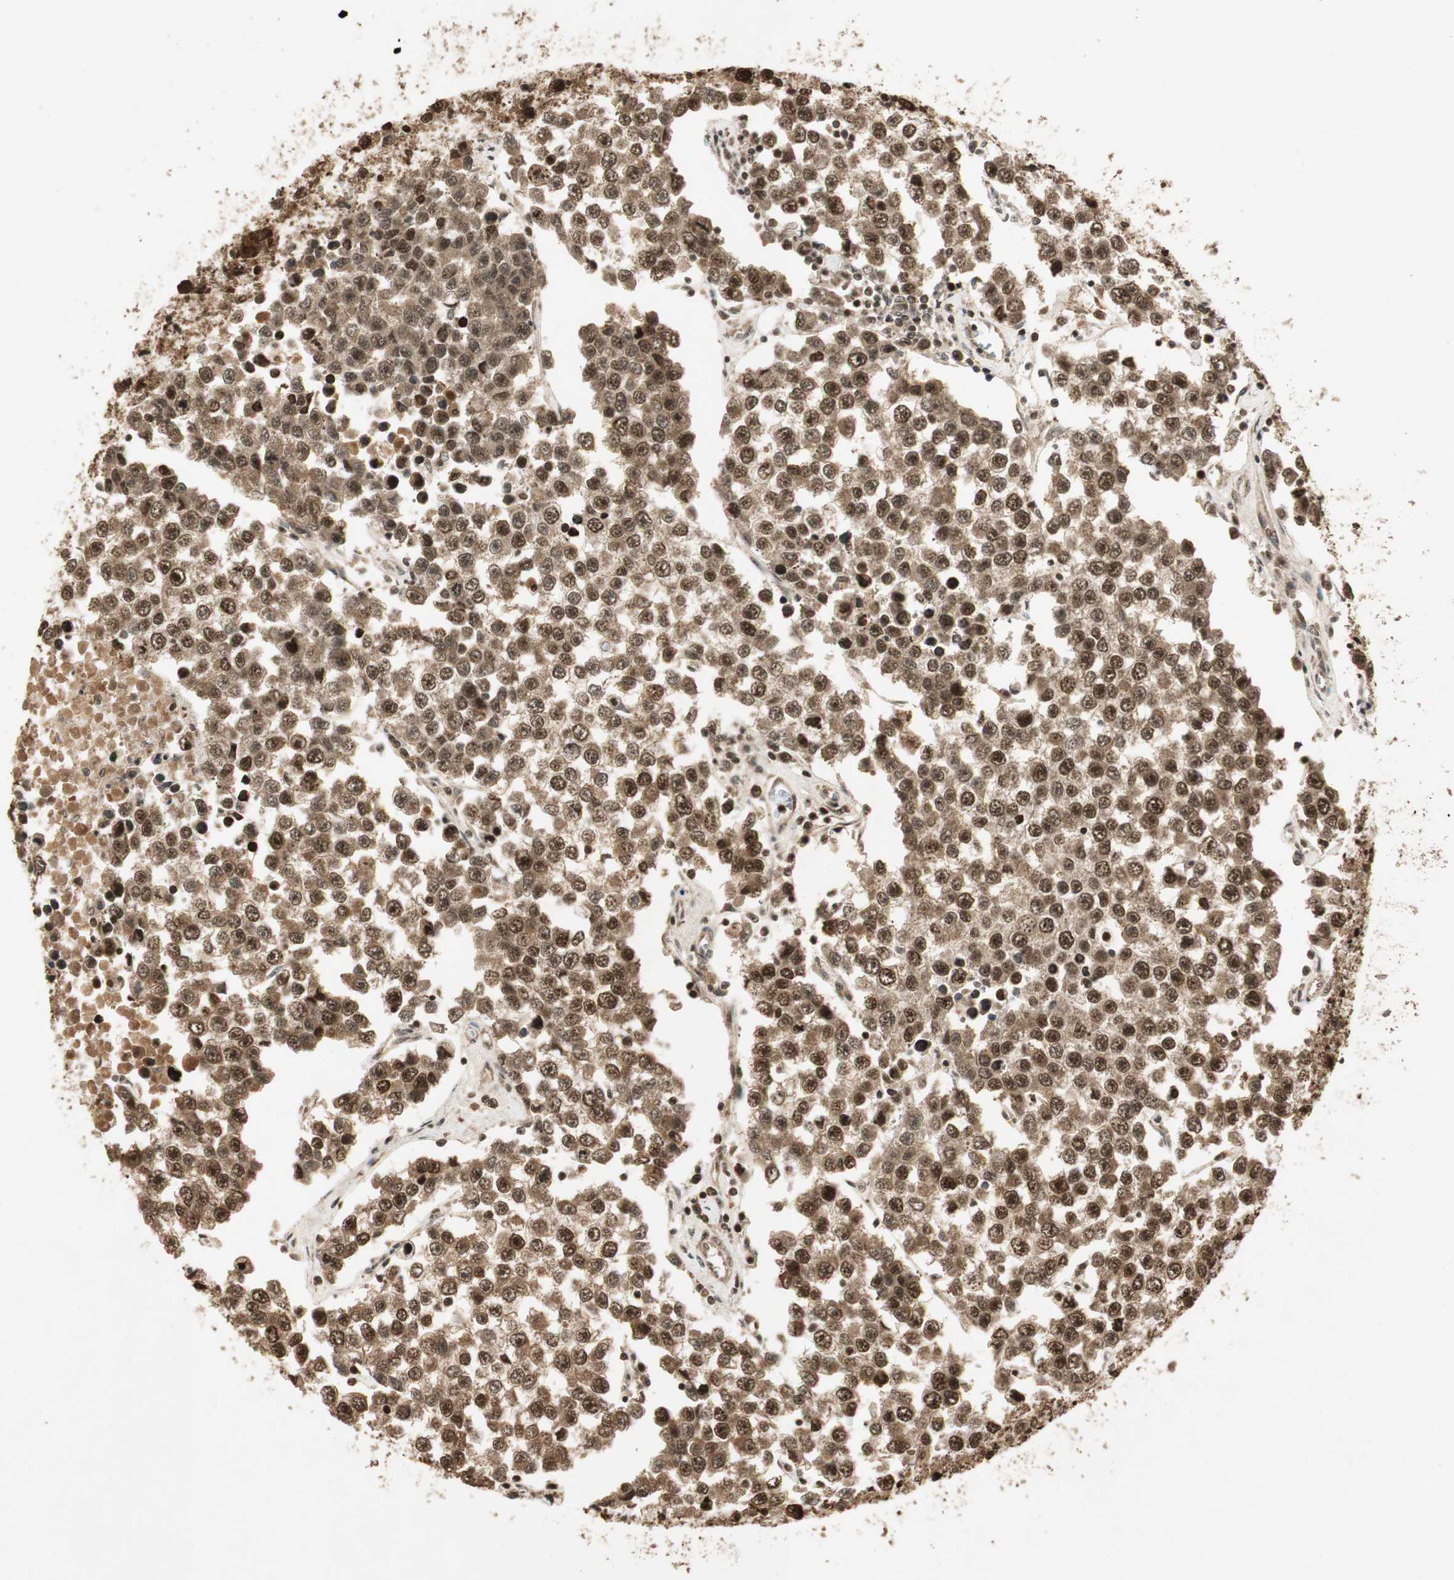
{"staining": {"intensity": "strong", "quantity": ">75%", "location": "cytoplasmic/membranous,nuclear"}, "tissue": "testis cancer", "cell_type": "Tumor cells", "image_type": "cancer", "snomed": [{"axis": "morphology", "description": "Seminoma, NOS"}, {"axis": "morphology", "description": "Carcinoma, Embryonal, NOS"}, {"axis": "topography", "description": "Testis"}], "caption": "Protein expression analysis of testis cancer reveals strong cytoplasmic/membranous and nuclear expression in approximately >75% of tumor cells. The protein of interest is shown in brown color, while the nuclei are stained blue.", "gene": "RPA3", "patient": {"sex": "male", "age": 52}}